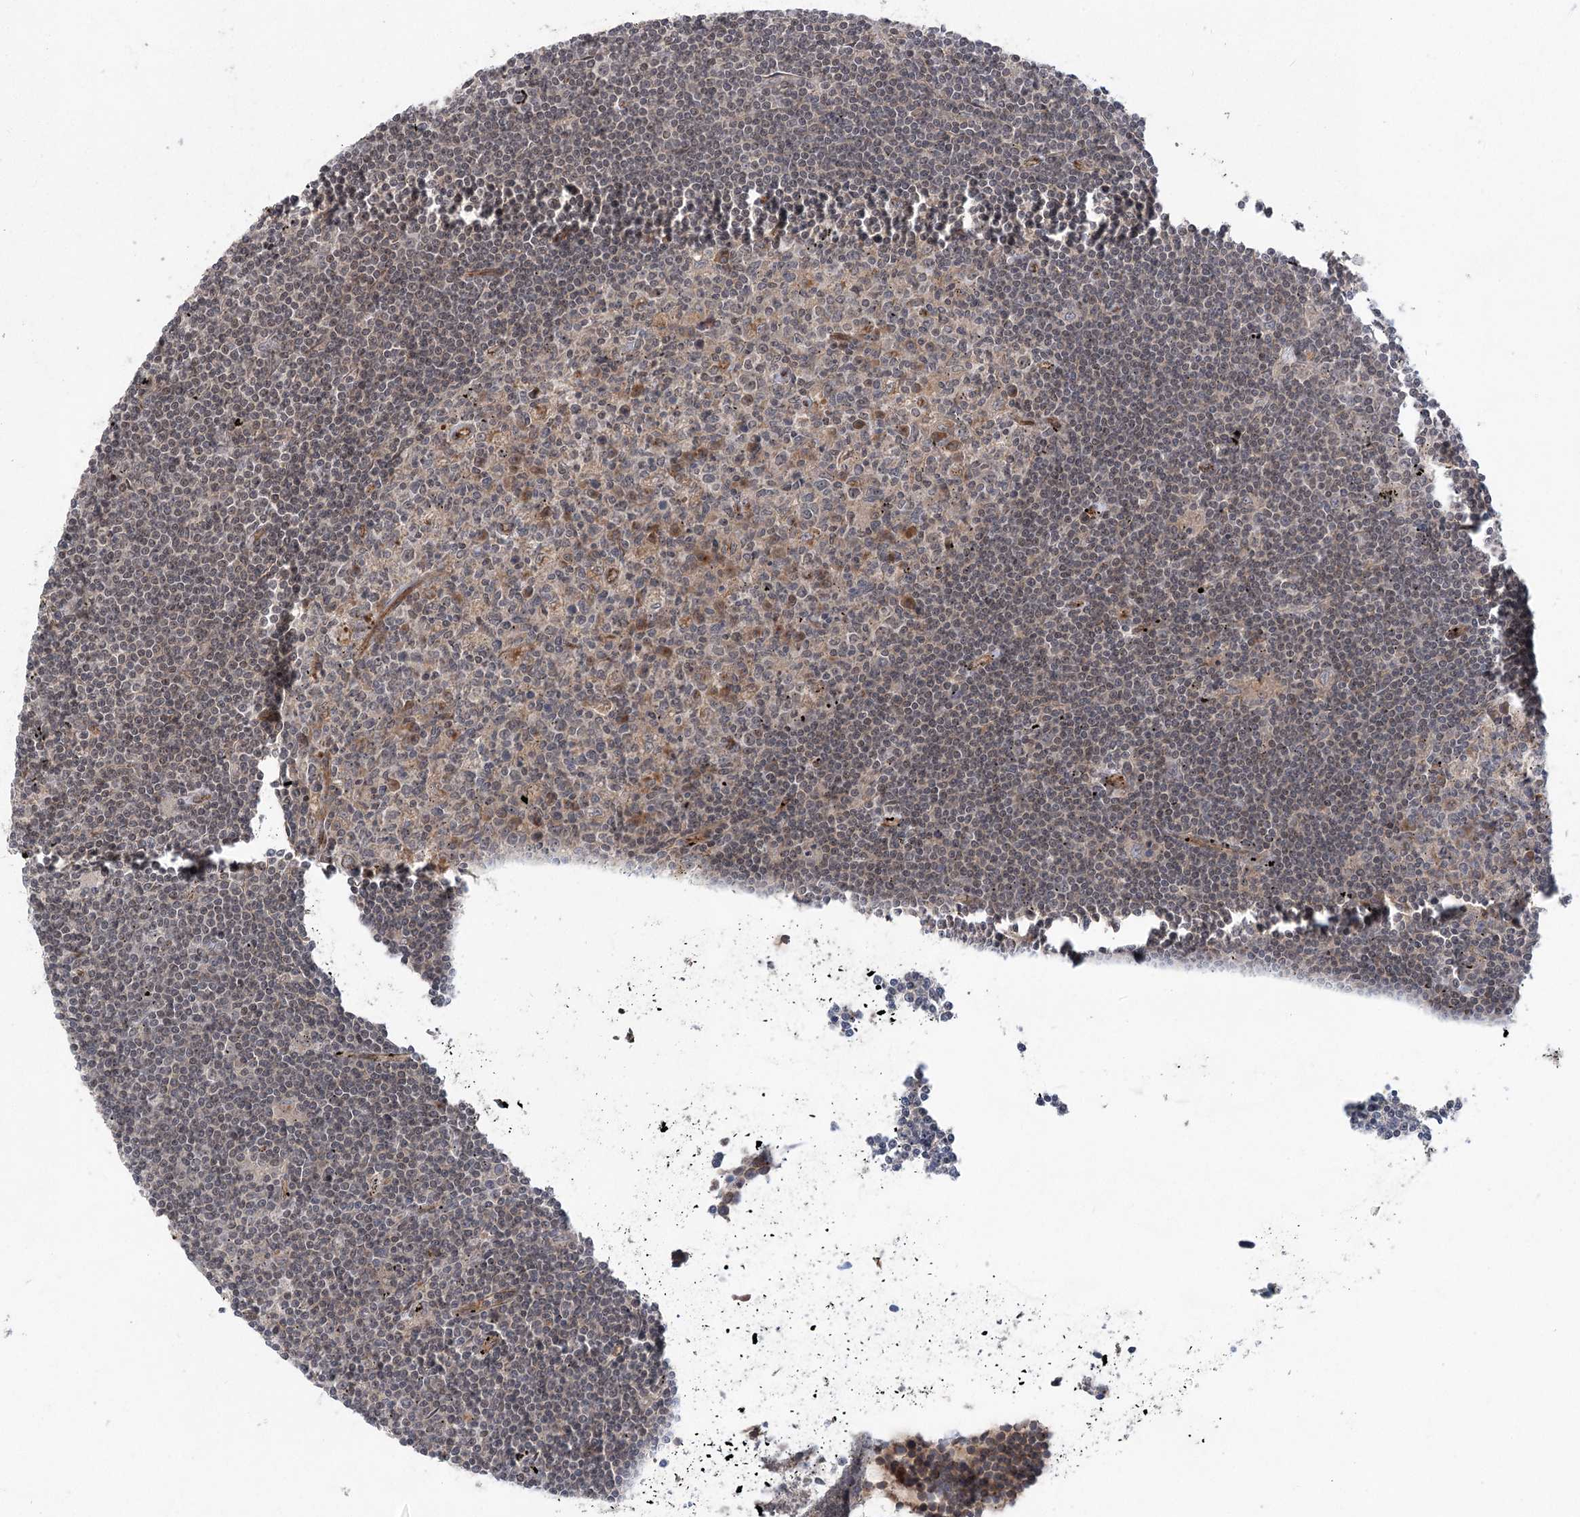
{"staining": {"intensity": "negative", "quantity": "none", "location": "none"}, "tissue": "lymphoma", "cell_type": "Tumor cells", "image_type": "cancer", "snomed": [{"axis": "morphology", "description": "Malignant lymphoma, non-Hodgkin's type, Low grade"}, {"axis": "topography", "description": "Spleen"}], "caption": "High power microscopy histopathology image of an IHC photomicrograph of low-grade malignant lymphoma, non-Hodgkin's type, revealing no significant positivity in tumor cells. (DAB IHC visualized using brightfield microscopy, high magnification).", "gene": "METTL24", "patient": {"sex": "male", "age": 76}}